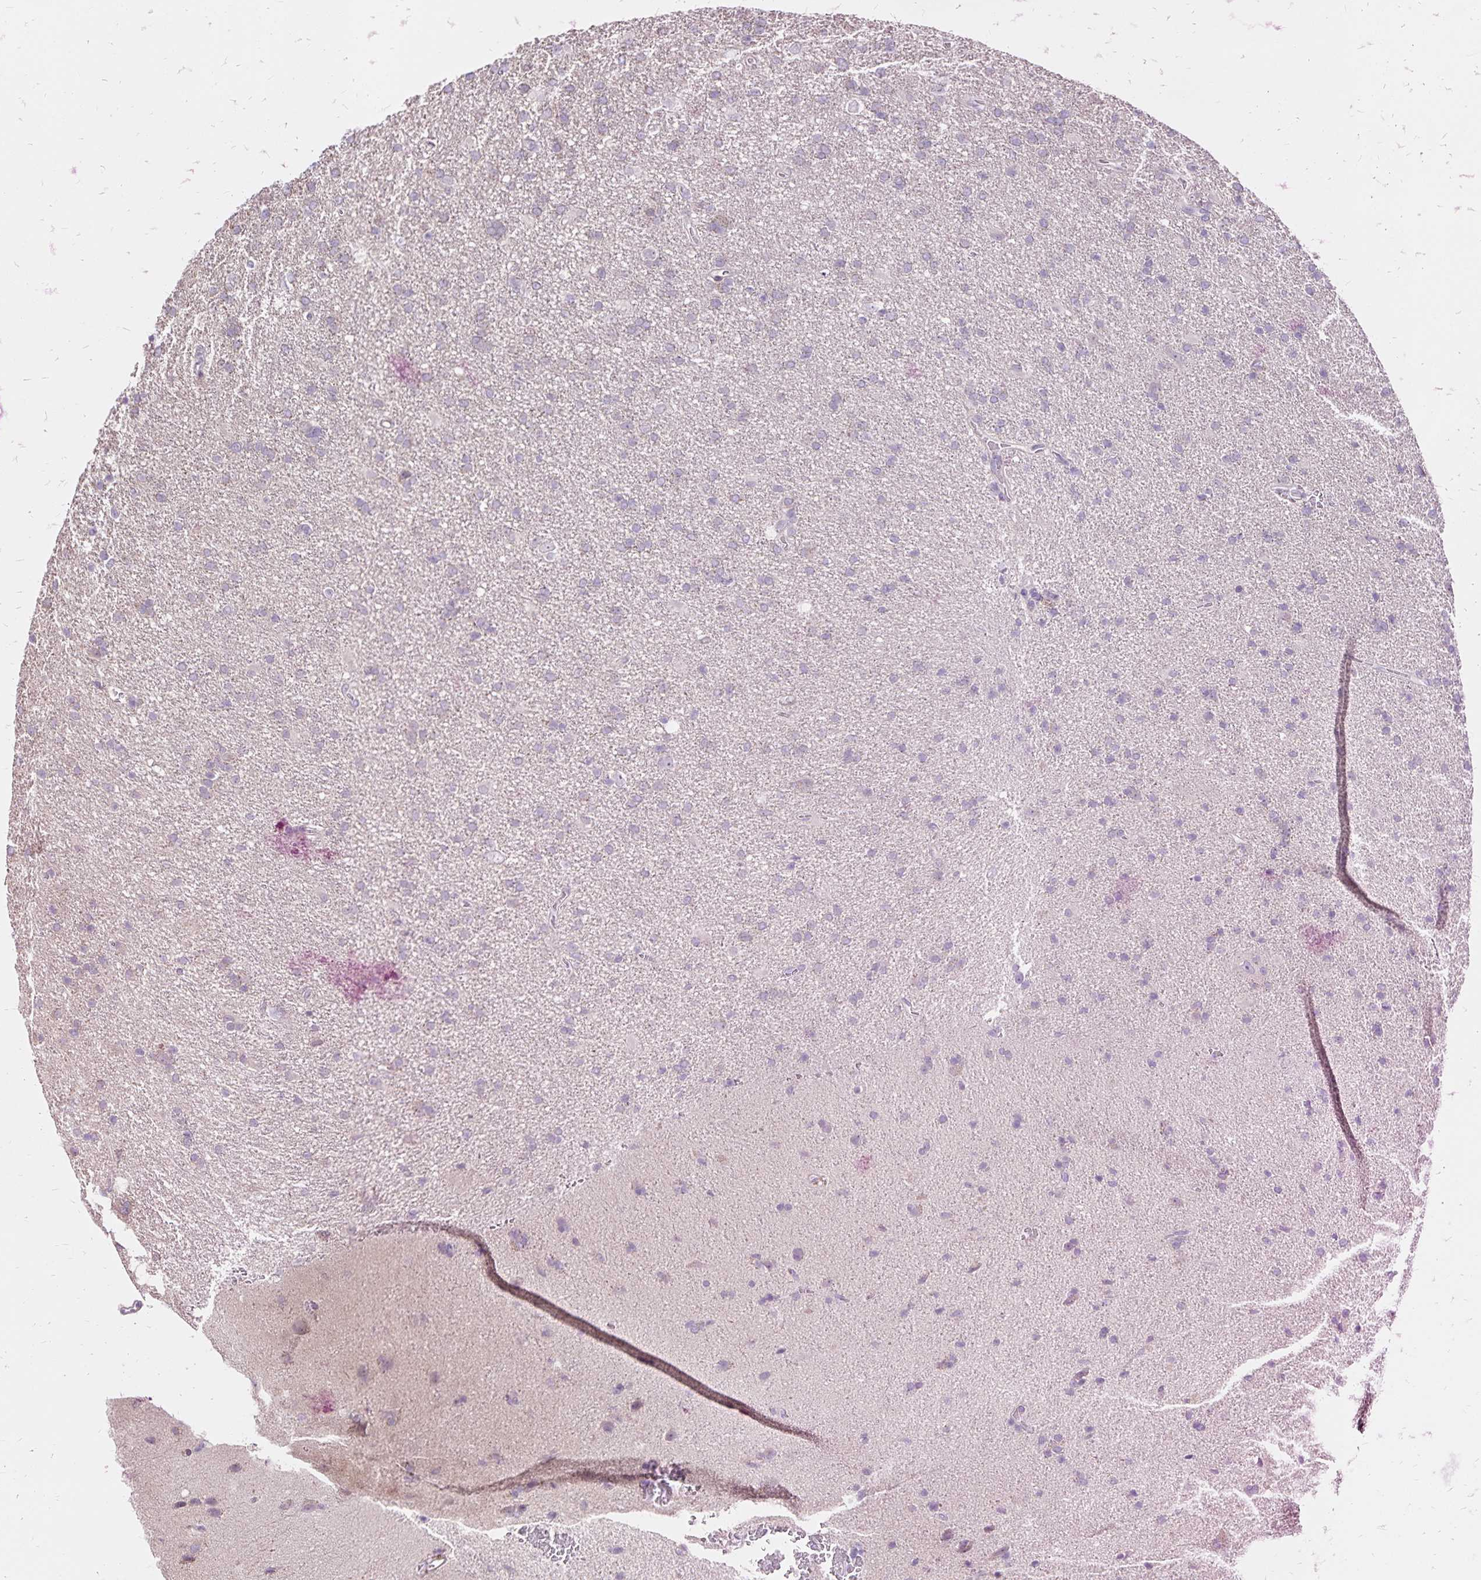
{"staining": {"intensity": "negative", "quantity": "none", "location": "none"}, "tissue": "glioma", "cell_type": "Tumor cells", "image_type": "cancer", "snomed": [{"axis": "morphology", "description": "Glioma, malignant, Low grade"}, {"axis": "topography", "description": "Brain"}], "caption": "Photomicrograph shows no protein expression in tumor cells of malignant glioma (low-grade) tissue.", "gene": "NAGPA", "patient": {"sex": "male", "age": 66}}